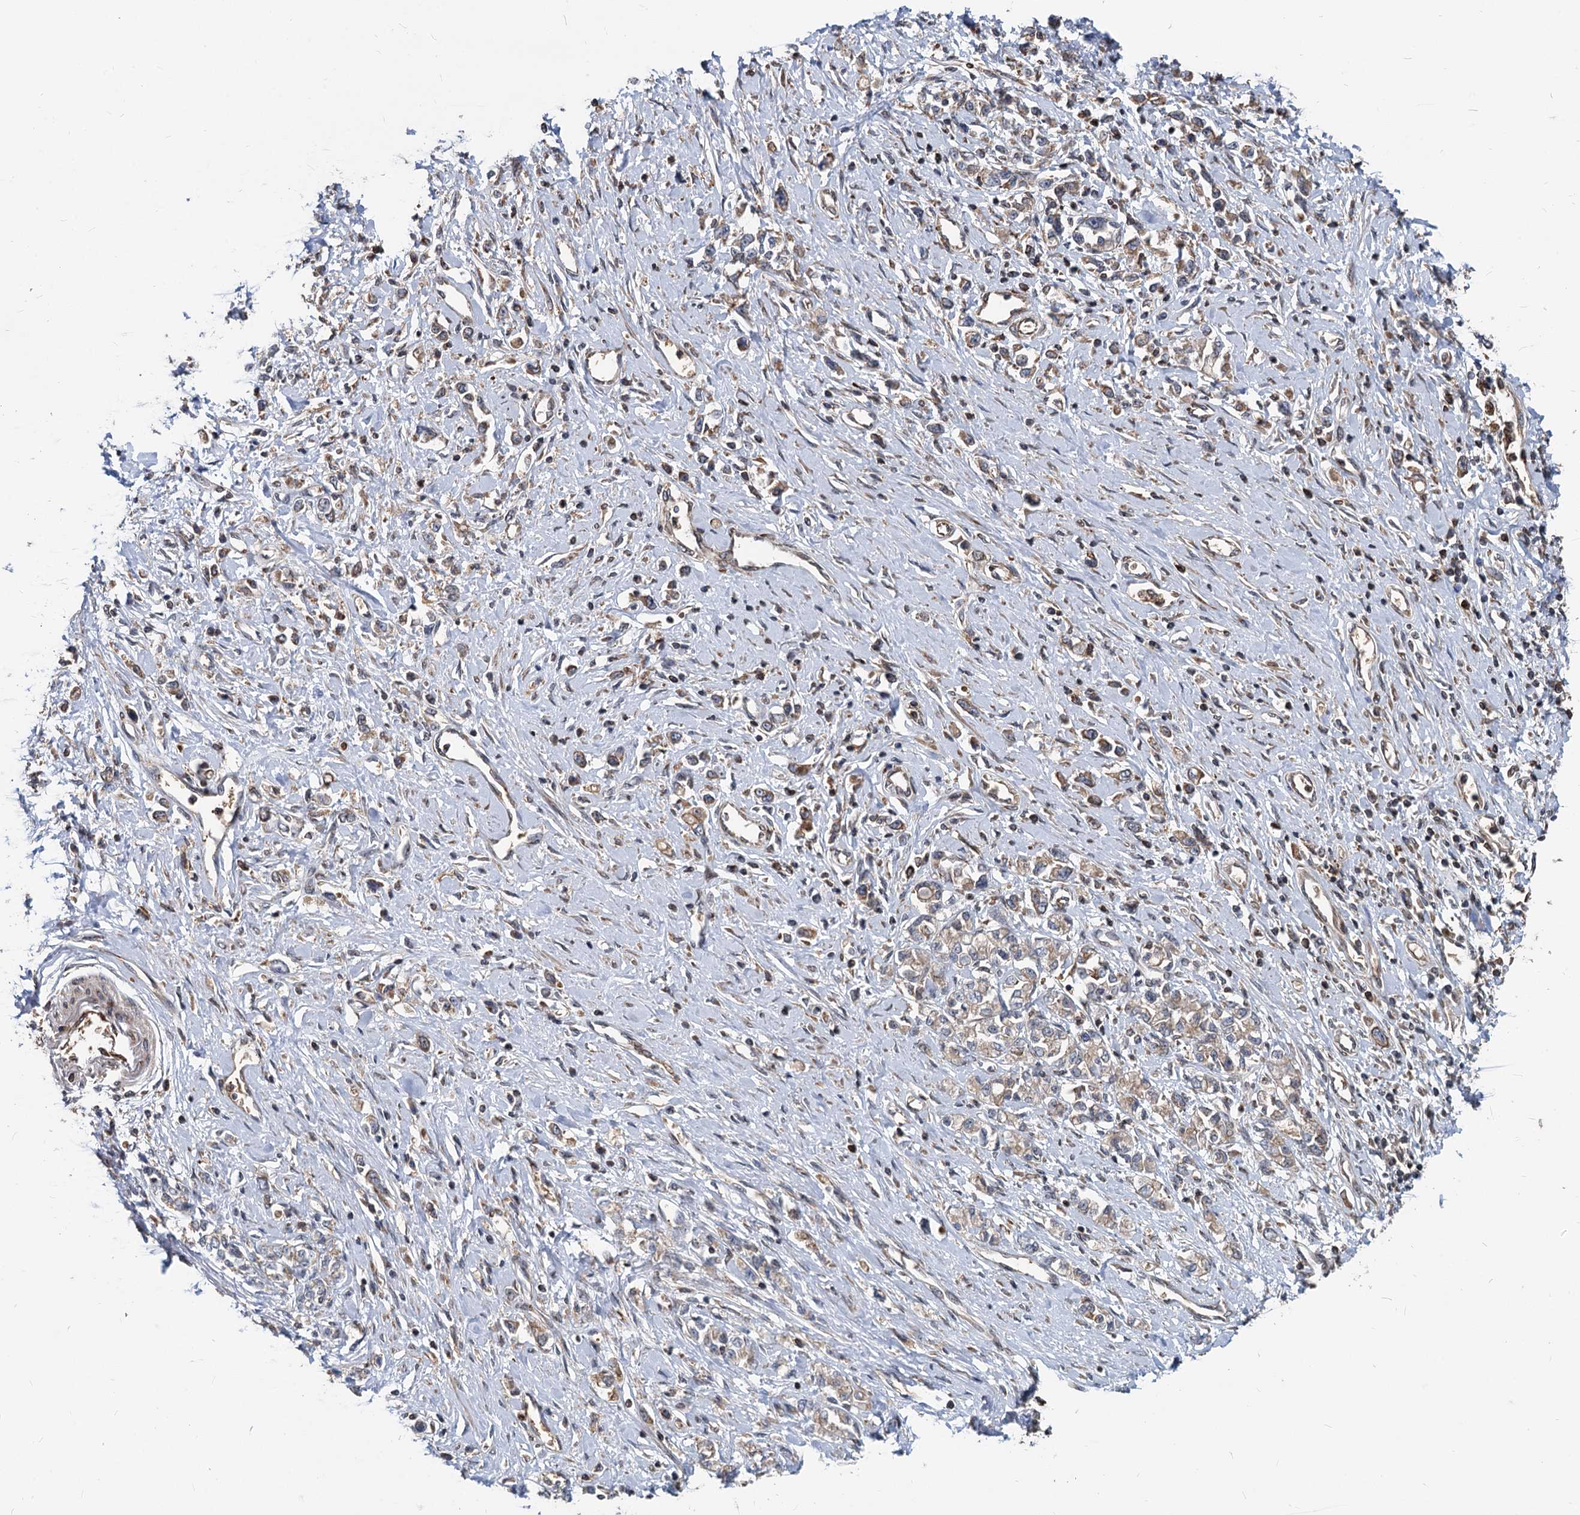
{"staining": {"intensity": "weak", "quantity": ">75%", "location": "cytoplasmic/membranous"}, "tissue": "stomach cancer", "cell_type": "Tumor cells", "image_type": "cancer", "snomed": [{"axis": "morphology", "description": "Adenocarcinoma, NOS"}, {"axis": "topography", "description": "Stomach"}], "caption": "A high-resolution photomicrograph shows IHC staining of stomach cancer, which exhibits weak cytoplasmic/membranous positivity in approximately >75% of tumor cells.", "gene": "STIM1", "patient": {"sex": "female", "age": 76}}